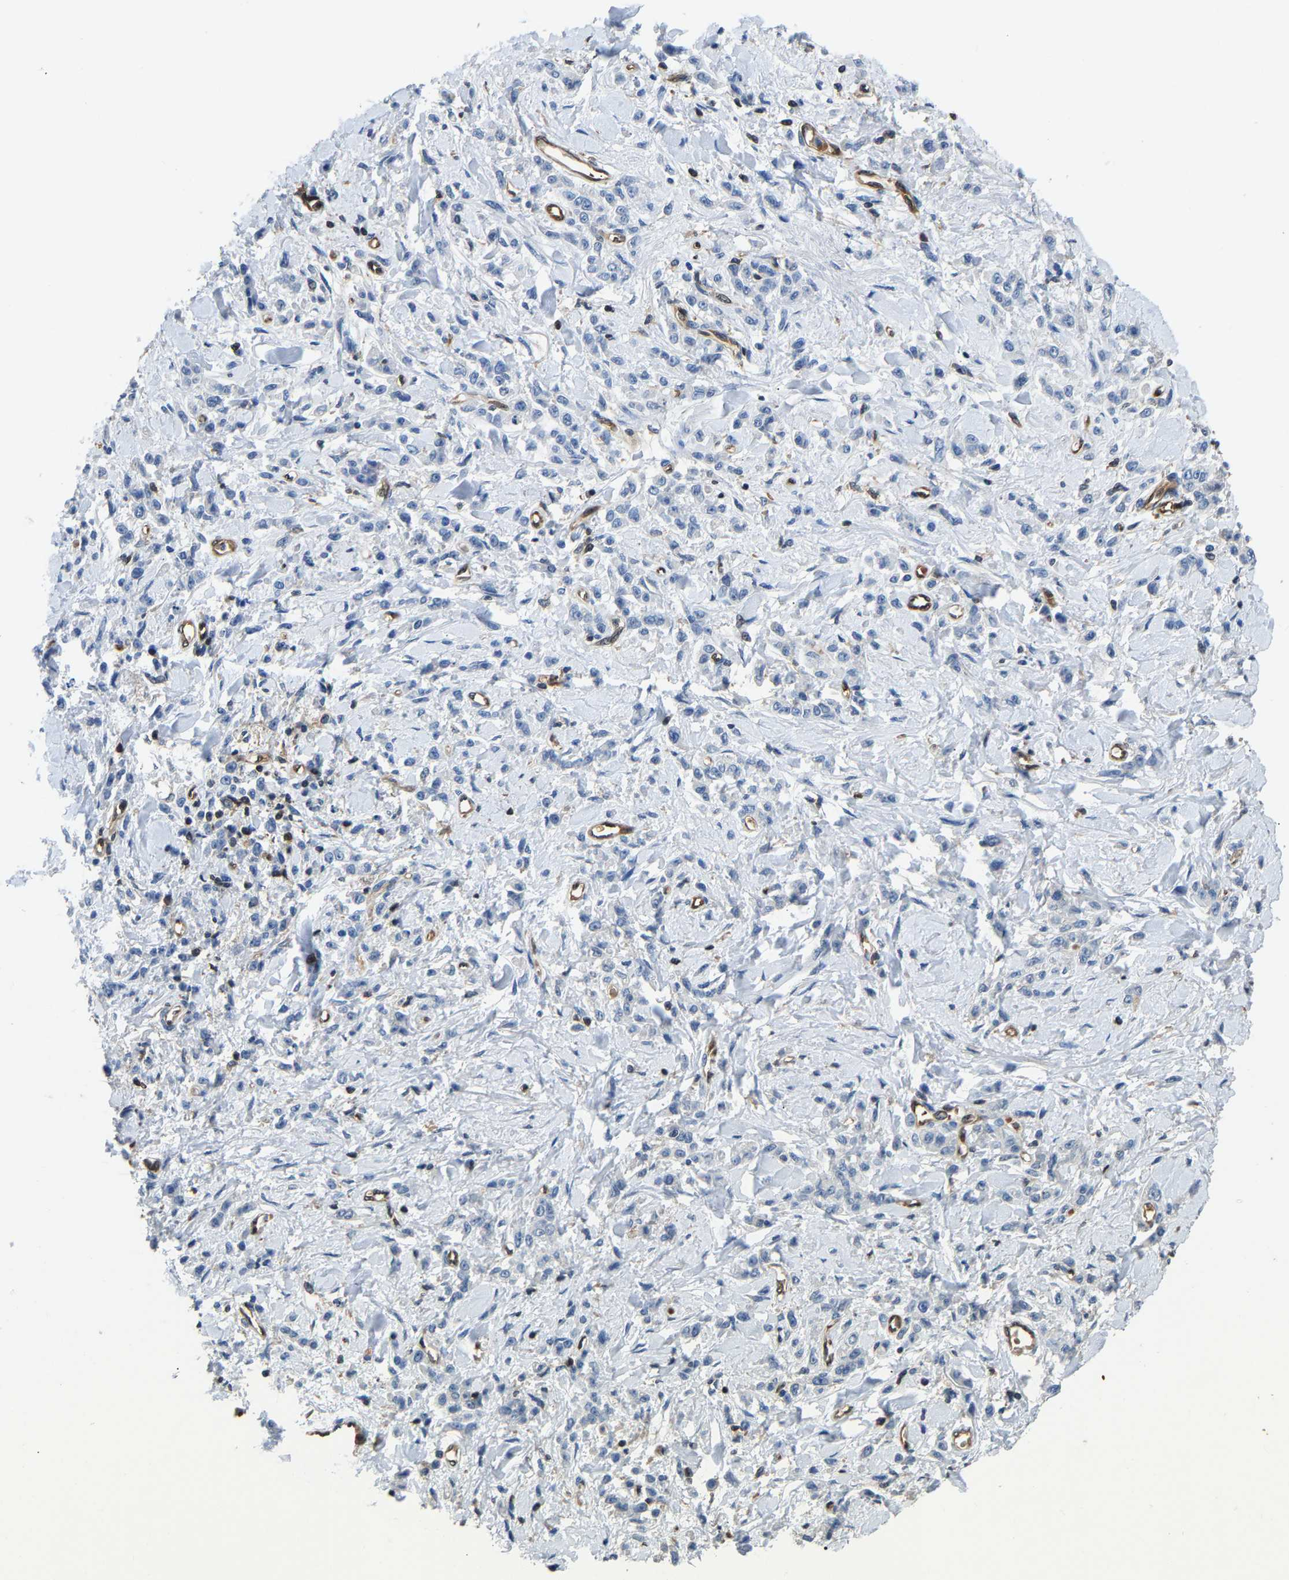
{"staining": {"intensity": "negative", "quantity": "none", "location": "none"}, "tissue": "stomach cancer", "cell_type": "Tumor cells", "image_type": "cancer", "snomed": [{"axis": "morphology", "description": "Normal tissue, NOS"}, {"axis": "morphology", "description": "Adenocarcinoma, NOS"}, {"axis": "topography", "description": "Stomach"}], "caption": "DAB immunohistochemical staining of stomach cancer shows no significant staining in tumor cells.", "gene": "GIMAP7", "patient": {"sex": "male", "age": 82}}